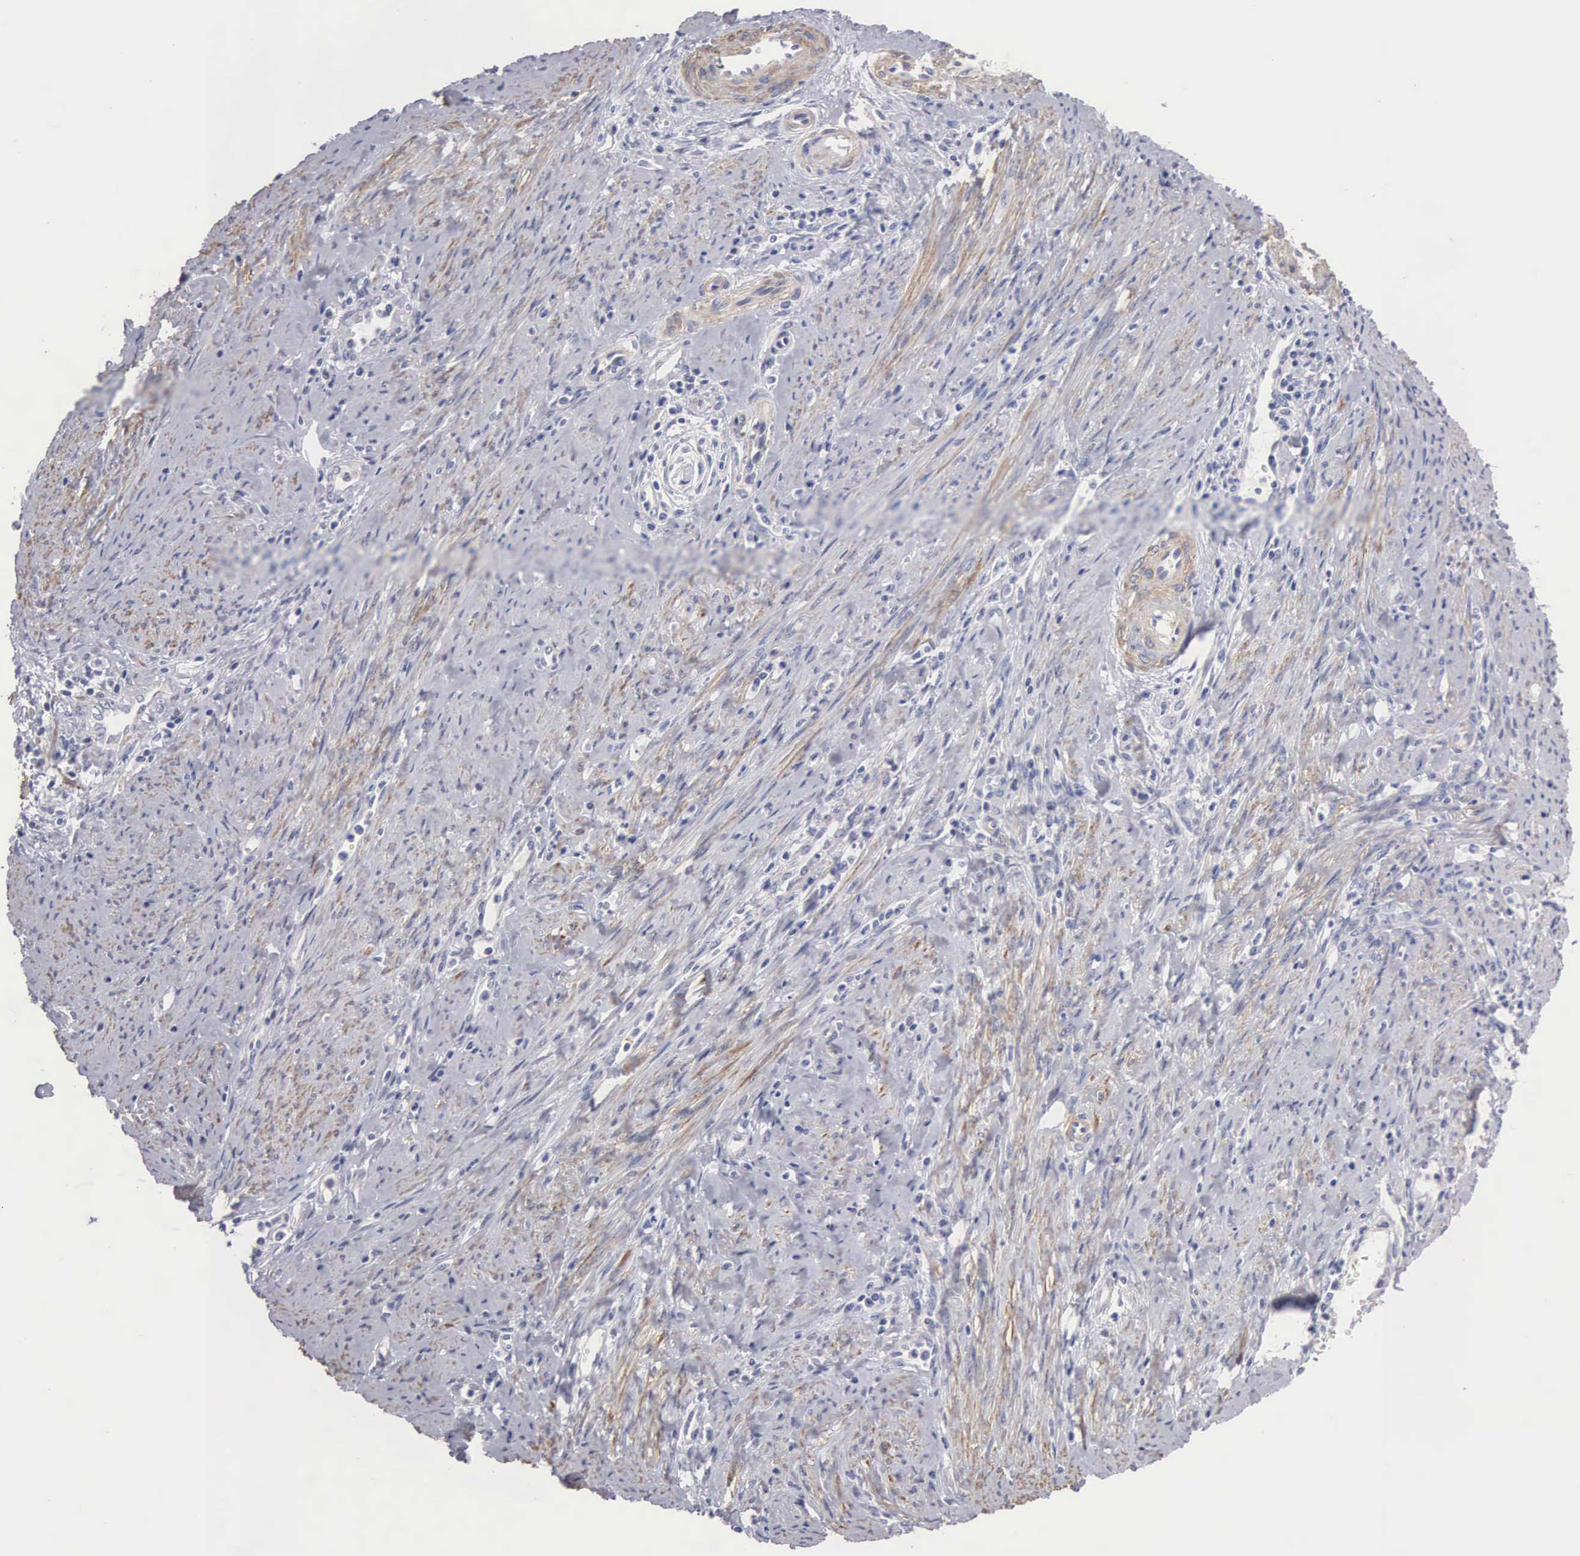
{"staining": {"intensity": "negative", "quantity": "none", "location": "none"}, "tissue": "cervical cancer", "cell_type": "Tumor cells", "image_type": "cancer", "snomed": [{"axis": "morphology", "description": "Normal tissue, NOS"}, {"axis": "morphology", "description": "Adenocarcinoma, NOS"}, {"axis": "topography", "description": "Cervix"}], "caption": "IHC of human cervical cancer (adenocarcinoma) exhibits no positivity in tumor cells.", "gene": "ELFN2", "patient": {"sex": "female", "age": 34}}